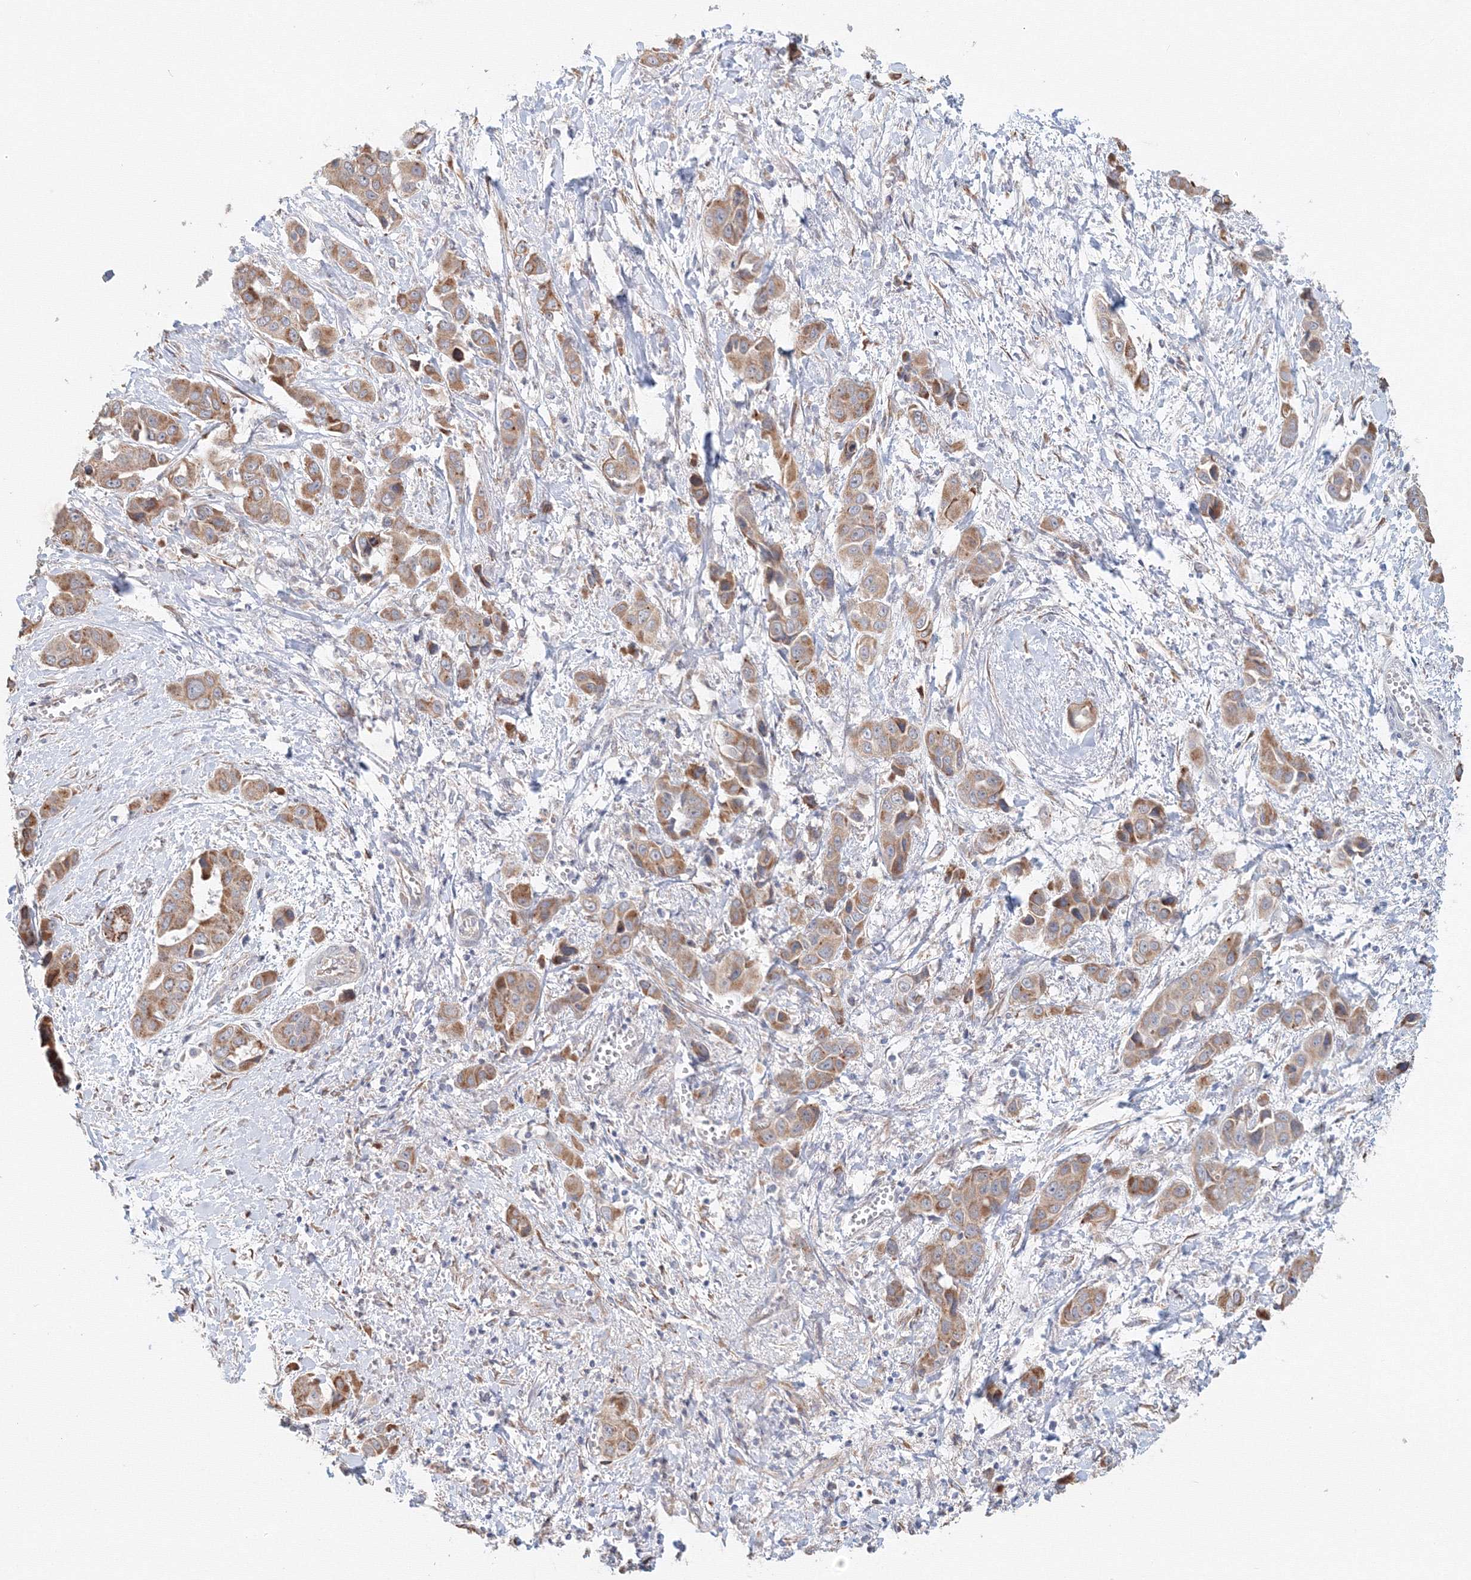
{"staining": {"intensity": "moderate", "quantity": ">75%", "location": "cytoplasmic/membranous"}, "tissue": "liver cancer", "cell_type": "Tumor cells", "image_type": "cancer", "snomed": [{"axis": "morphology", "description": "Cholangiocarcinoma"}, {"axis": "topography", "description": "Liver"}], "caption": "Immunohistochemistry (IHC) of human liver cholangiocarcinoma shows medium levels of moderate cytoplasmic/membranous staining in approximately >75% of tumor cells. (Stains: DAB (3,3'-diaminobenzidine) in brown, nuclei in blue, Microscopy: brightfield microscopy at high magnification).", "gene": "DHRS12", "patient": {"sex": "female", "age": 52}}